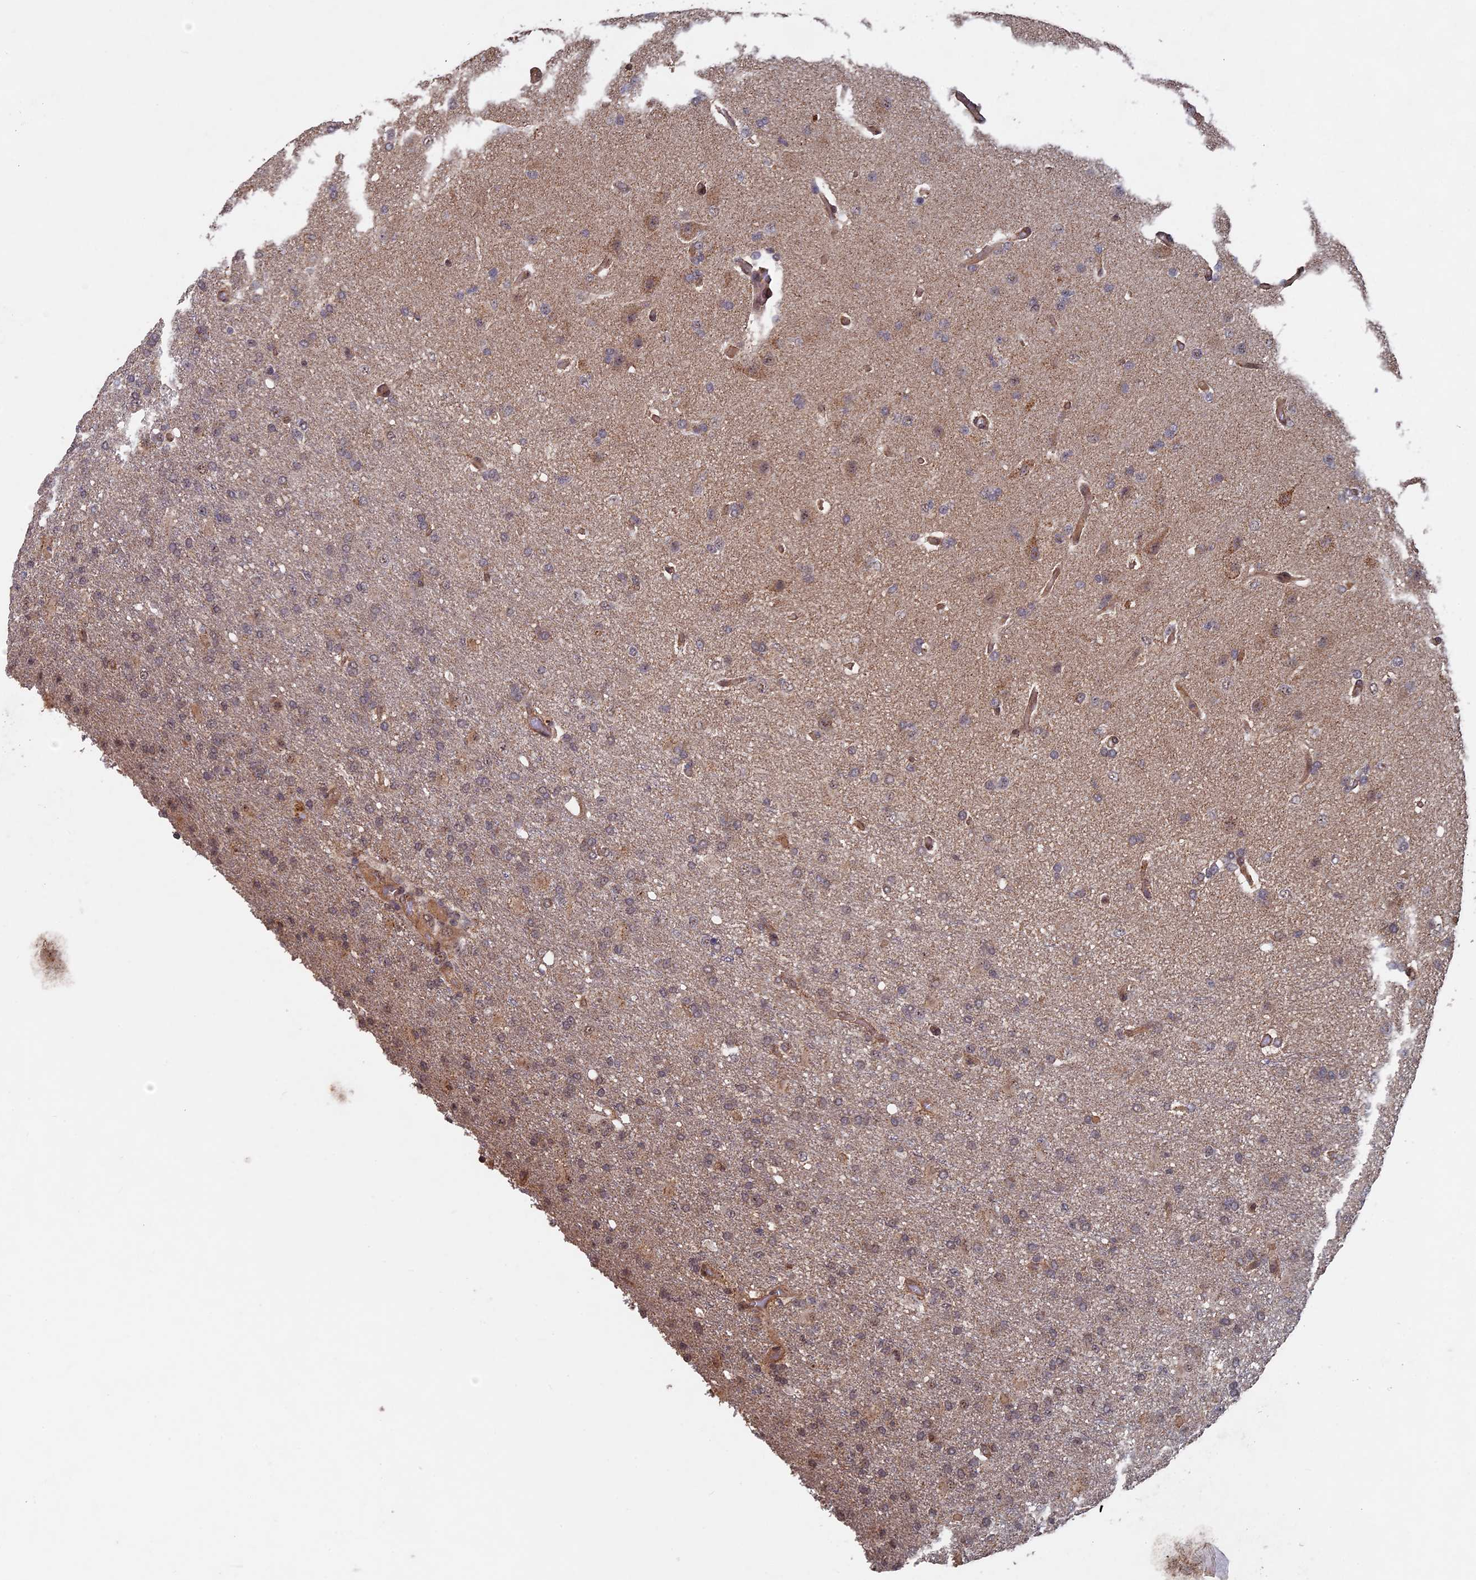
{"staining": {"intensity": "weak", "quantity": "<25%", "location": "cytoplasmic/membranous"}, "tissue": "glioma", "cell_type": "Tumor cells", "image_type": "cancer", "snomed": [{"axis": "morphology", "description": "Glioma, malignant, High grade"}, {"axis": "topography", "description": "Brain"}], "caption": "Human malignant glioma (high-grade) stained for a protein using immunohistochemistry (IHC) demonstrates no positivity in tumor cells.", "gene": "KIAA1328", "patient": {"sex": "female", "age": 74}}